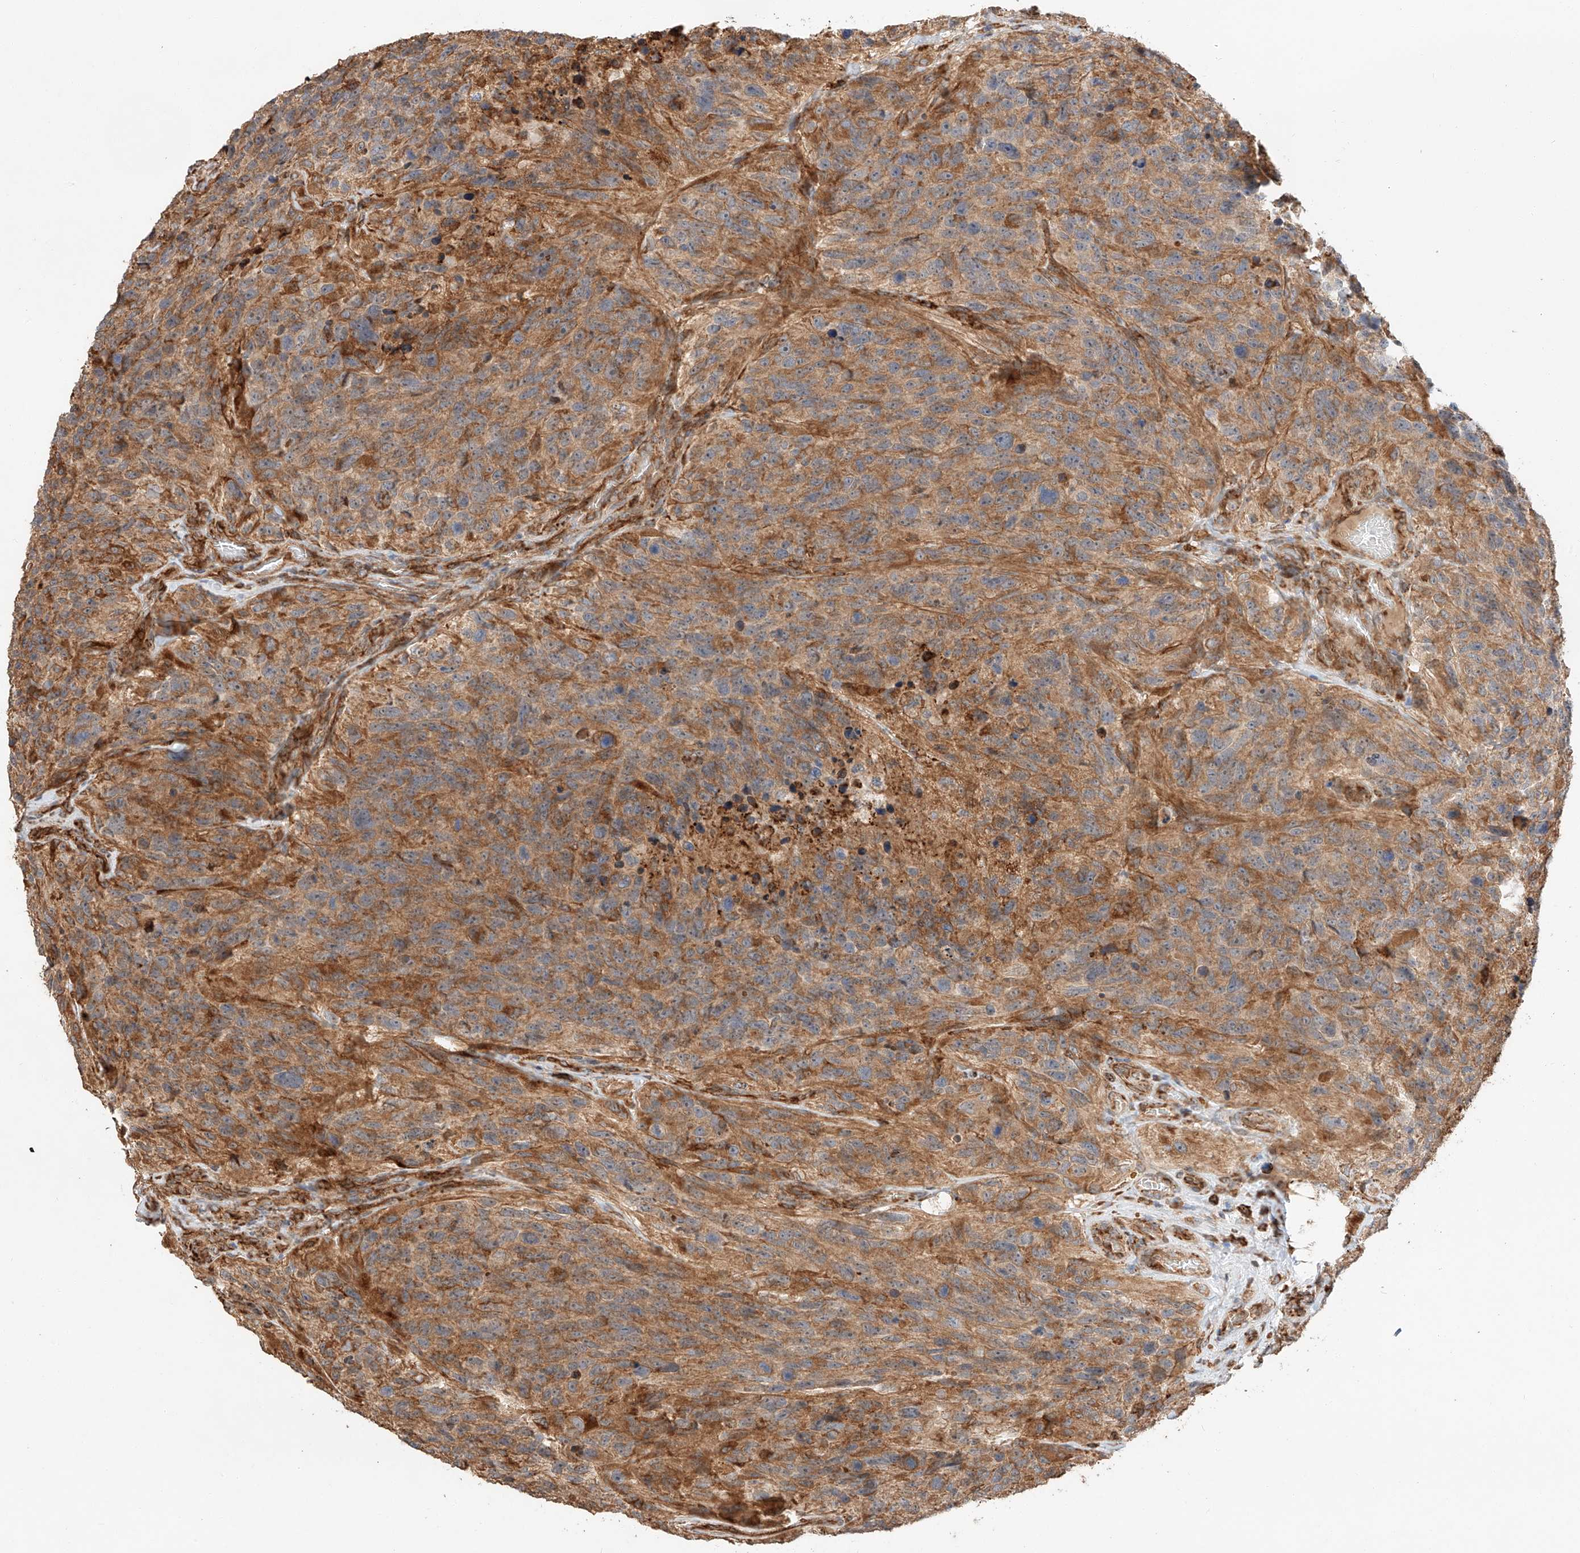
{"staining": {"intensity": "weak", "quantity": "25%-75%", "location": "cytoplasmic/membranous"}, "tissue": "glioma", "cell_type": "Tumor cells", "image_type": "cancer", "snomed": [{"axis": "morphology", "description": "Glioma, malignant, High grade"}, {"axis": "topography", "description": "Brain"}], "caption": "Protein expression analysis of glioma exhibits weak cytoplasmic/membranous positivity in about 25%-75% of tumor cells. The staining was performed using DAB (3,3'-diaminobenzidine) to visualize the protein expression in brown, while the nuclei were stained in blue with hematoxylin (Magnification: 20x).", "gene": "ZNF84", "patient": {"sex": "male", "age": 69}}